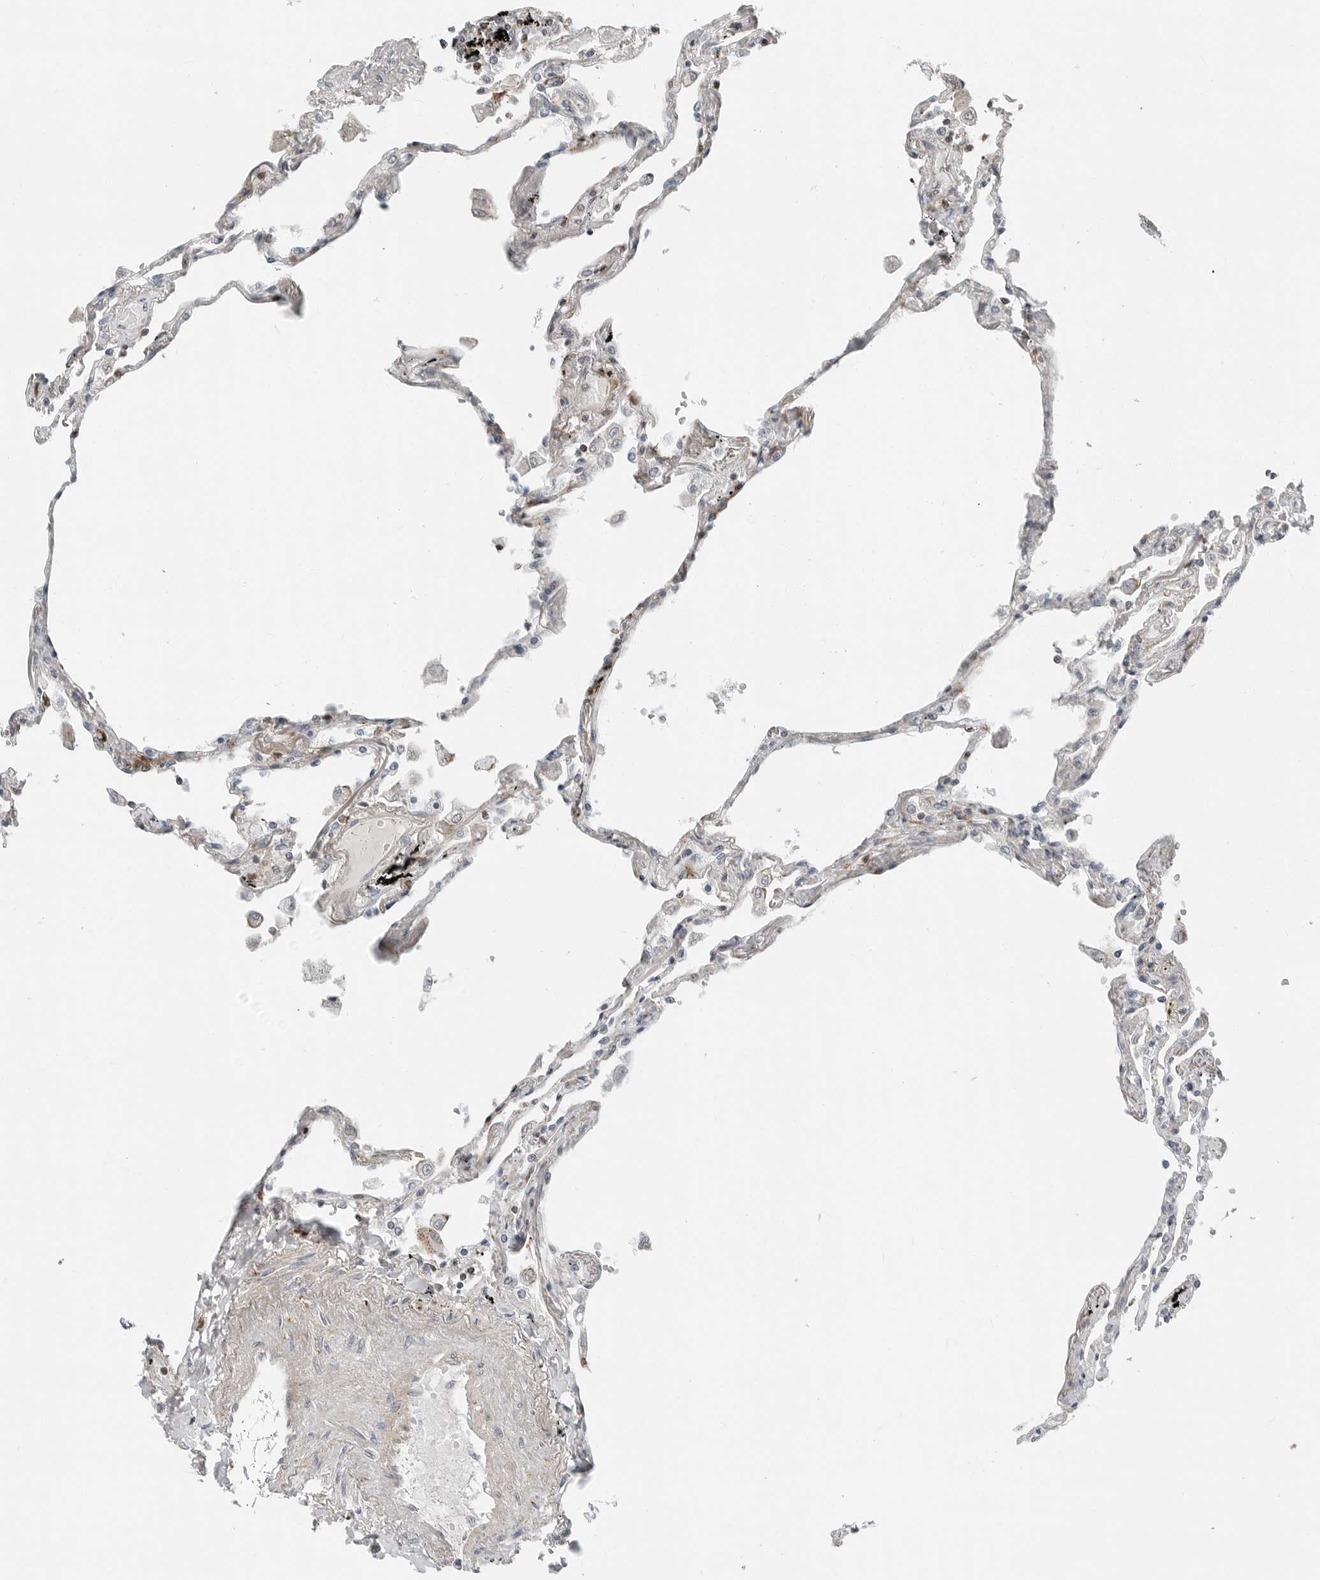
{"staining": {"intensity": "moderate", "quantity": "<25%", "location": "cytoplasmic/membranous"}, "tissue": "lung", "cell_type": "Alveolar cells", "image_type": "normal", "snomed": [{"axis": "morphology", "description": "Normal tissue, NOS"}, {"axis": "topography", "description": "Lung"}], "caption": "Protein expression analysis of benign lung reveals moderate cytoplasmic/membranous positivity in about <25% of alveolar cells.", "gene": "LEFTY2", "patient": {"sex": "female", "age": 67}}